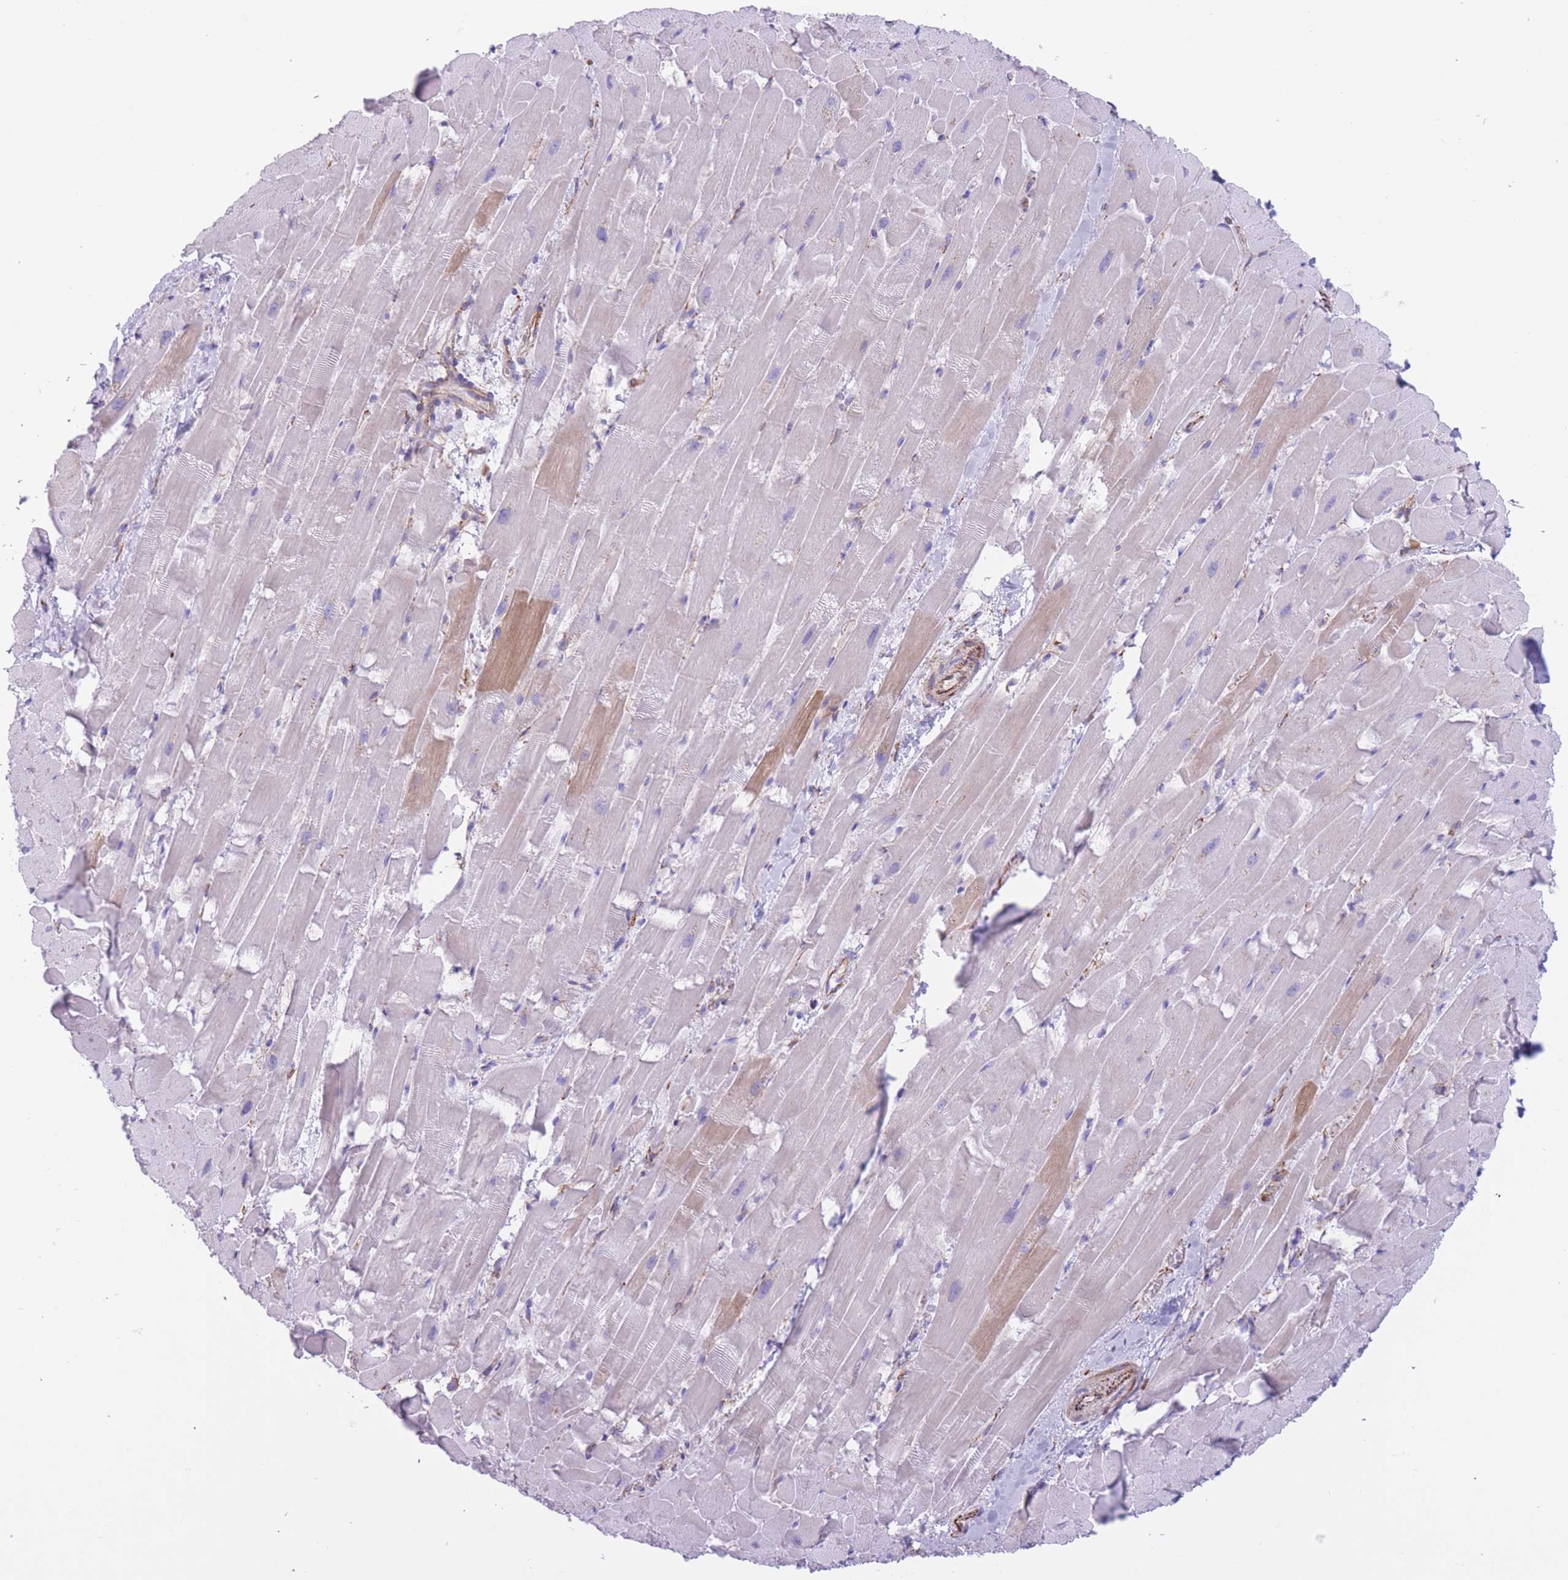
{"staining": {"intensity": "moderate", "quantity": "<25%", "location": "cytoplasmic/membranous"}, "tissue": "heart muscle", "cell_type": "Cardiomyocytes", "image_type": "normal", "snomed": [{"axis": "morphology", "description": "Normal tissue, NOS"}, {"axis": "topography", "description": "Heart"}], "caption": "A histopathology image of heart muscle stained for a protein demonstrates moderate cytoplasmic/membranous brown staining in cardiomyocytes.", "gene": "ATP5MF", "patient": {"sex": "male", "age": 37}}